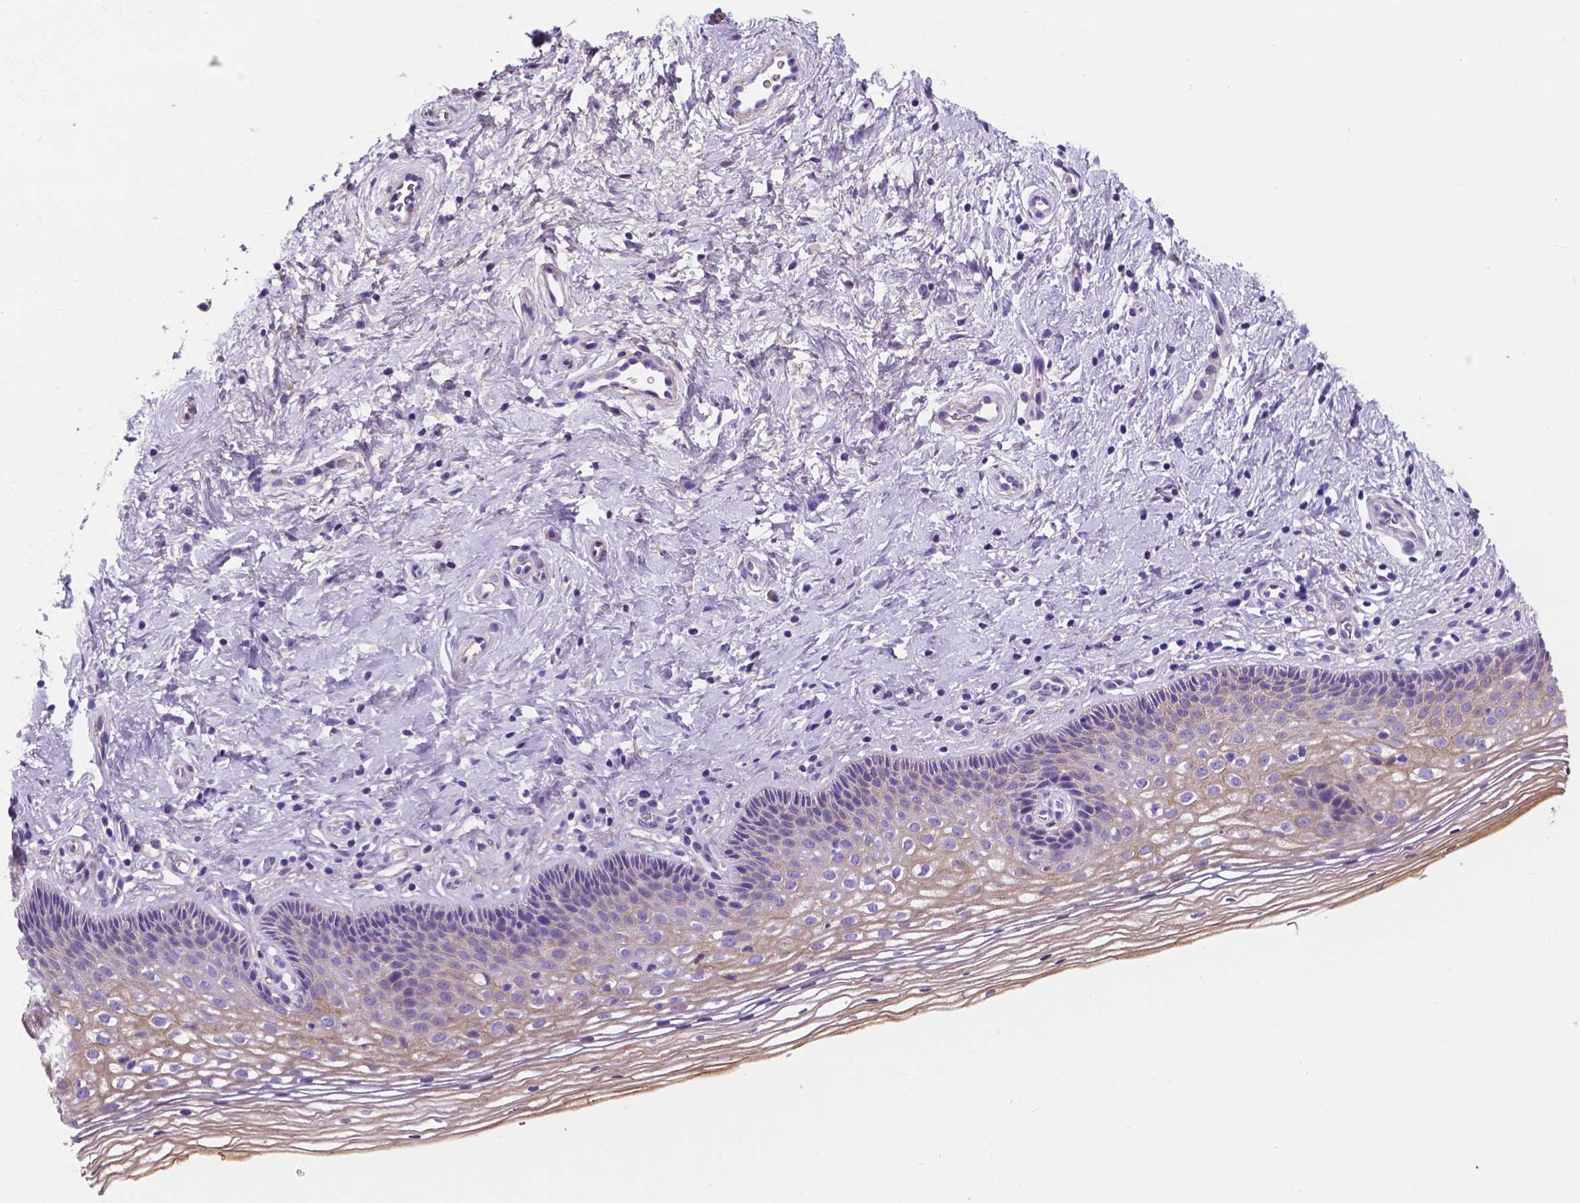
{"staining": {"intensity": "negative", "quantity": "none", "location": "none"}, "tissue": "cervix", "cell_type": "Glandular cells", "image_type": "normal", "snomed": [{"axis": "morphology", "description": "Normal tissue, NOS"}, {"axis": "topography", "description": "Cervix"}], "caption": "The histopathology image demonstrates no staining of glandular cells in normal cervix. (DAB IHC, high magnification).", "gene": "APOE", "patient": {"sex": "female", "age": 34}}